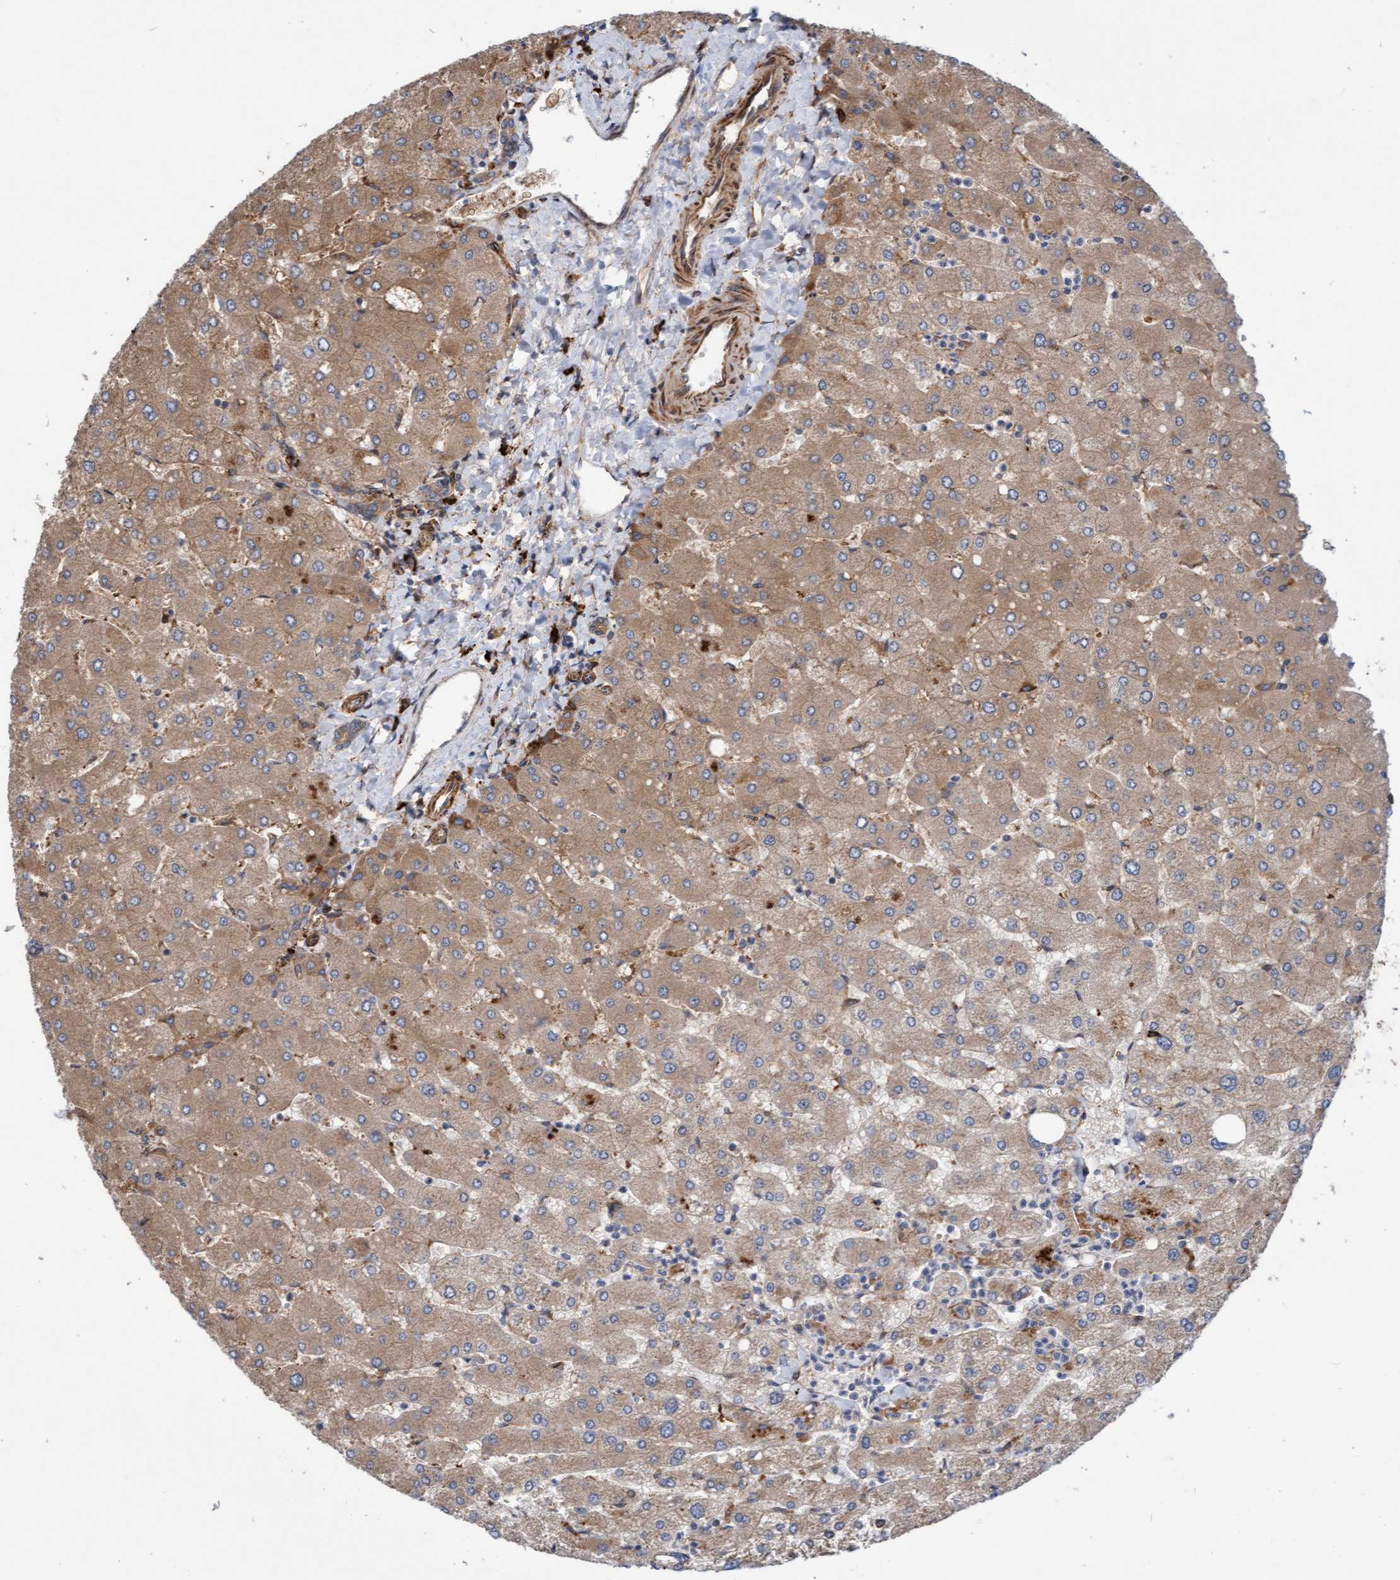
{"staining": {"intensity": "moderate", "quantity": ">75%", "location": "cytoplasmic/membranous"}, "tissue": "liver", "cell_type": "Cholangiocytes", "image_type": "normal", "snomed": [{"axis": "morphology", "description": "Normal tissue, NOS"}, {"axis": "topography", "description": "Liver"}], "caption": "Benign liver was stained to show a protein in brown. There is medium levels of moderate cytoplasmic/membranous expression in about >75% of cholangiocytes.", "gene": "KIAA0753", "patient": {"sex": "male", "age": 55}}